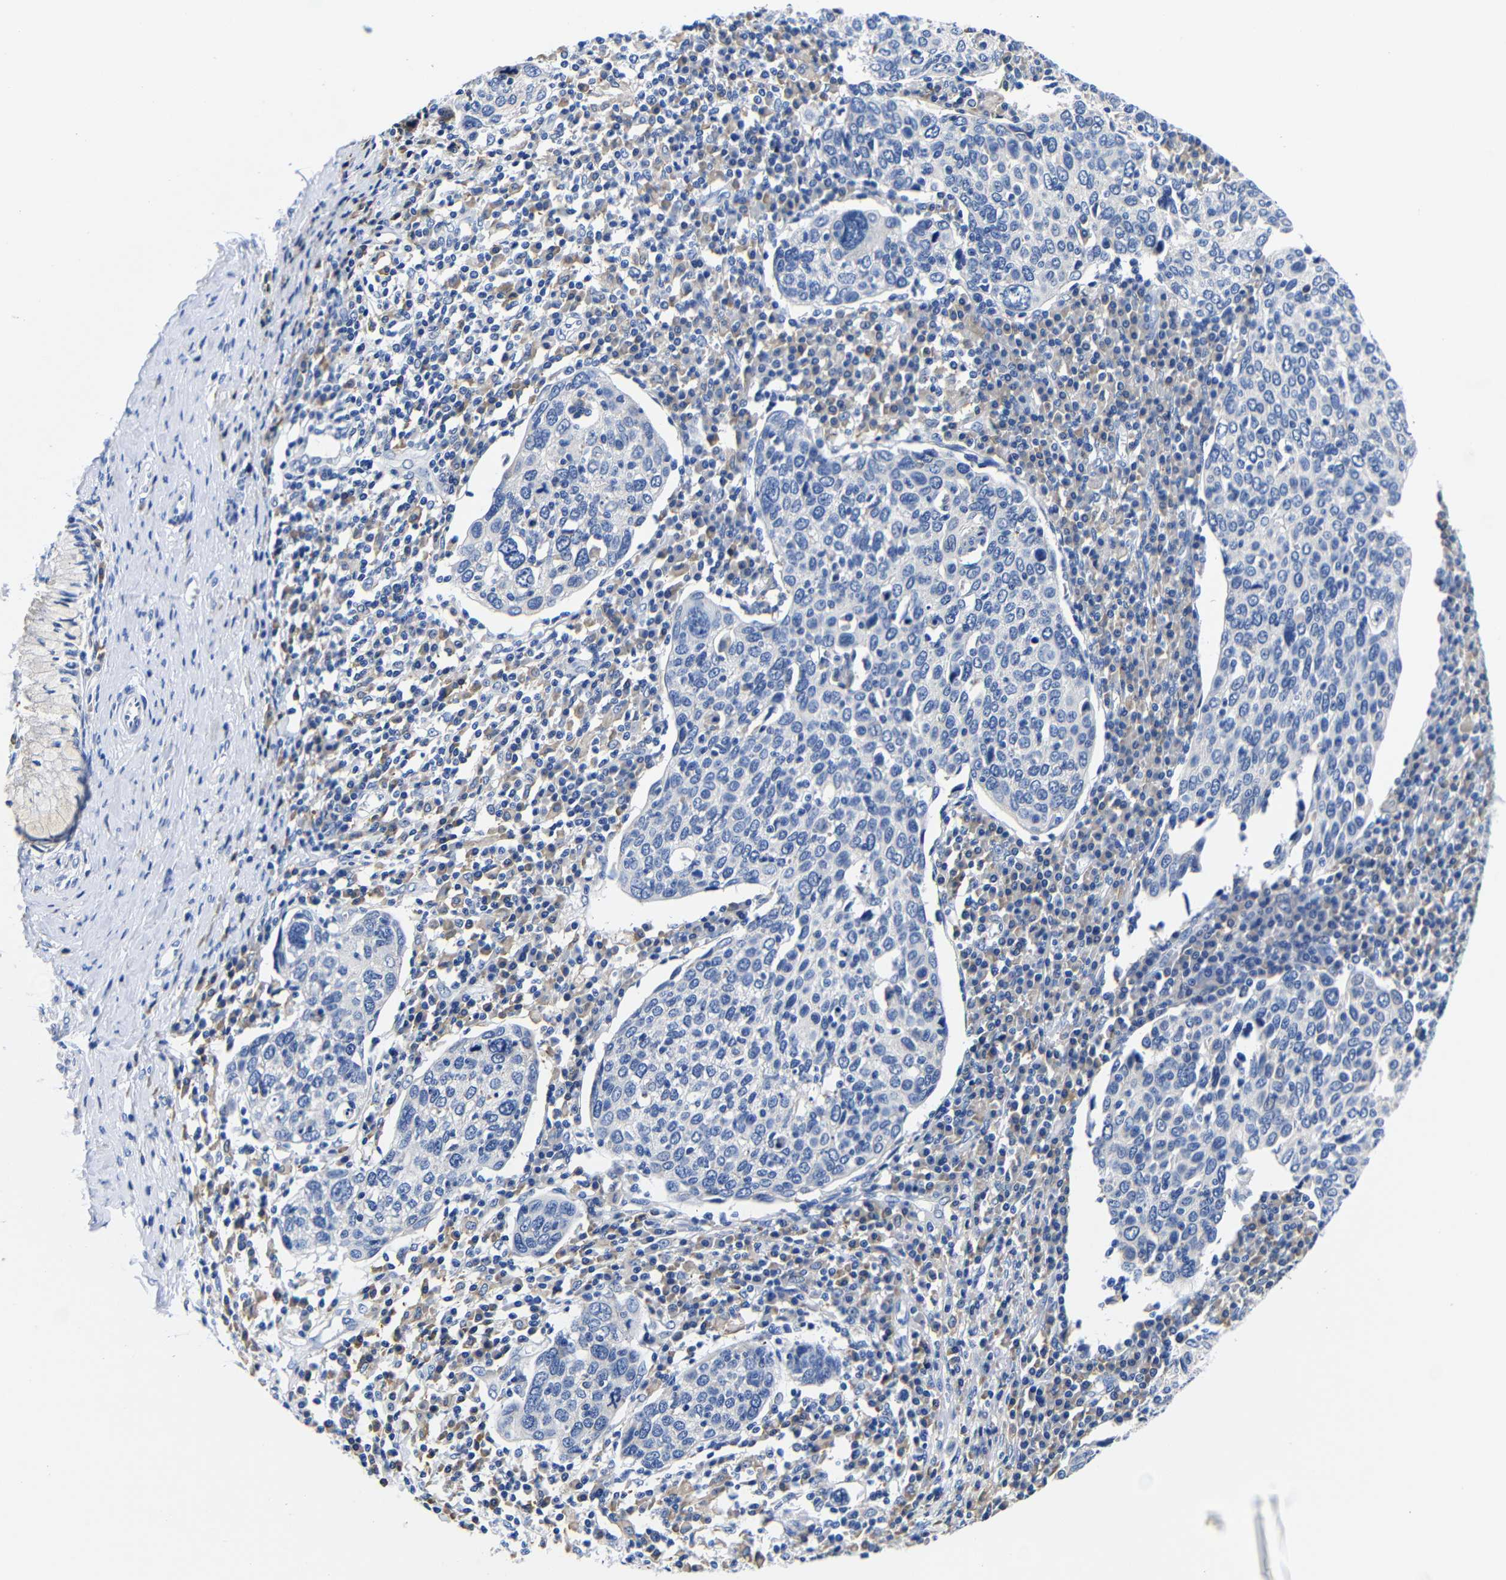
{"staining": {"intensity": "negative", "quantity": "none", "location": "none"}, "tissue": "cervical cancer", "cell_type": "Tumor cells", "image_type": "cancer", "snomed": [{"axis": "morphology", "description": "Squamous cell carcinoma, NOS"}, {"axis": "topography", "description": "Cervix"}], "caption": "High power microscopy micrograph of an immunohistochemistry (IHC) histopathology image of cervical cancer (squamous cell carcinoma), revealing no significant expression in tumor cells.", "gene": "CLEC4G", "patient": {"sex": "female", "age": 40}}